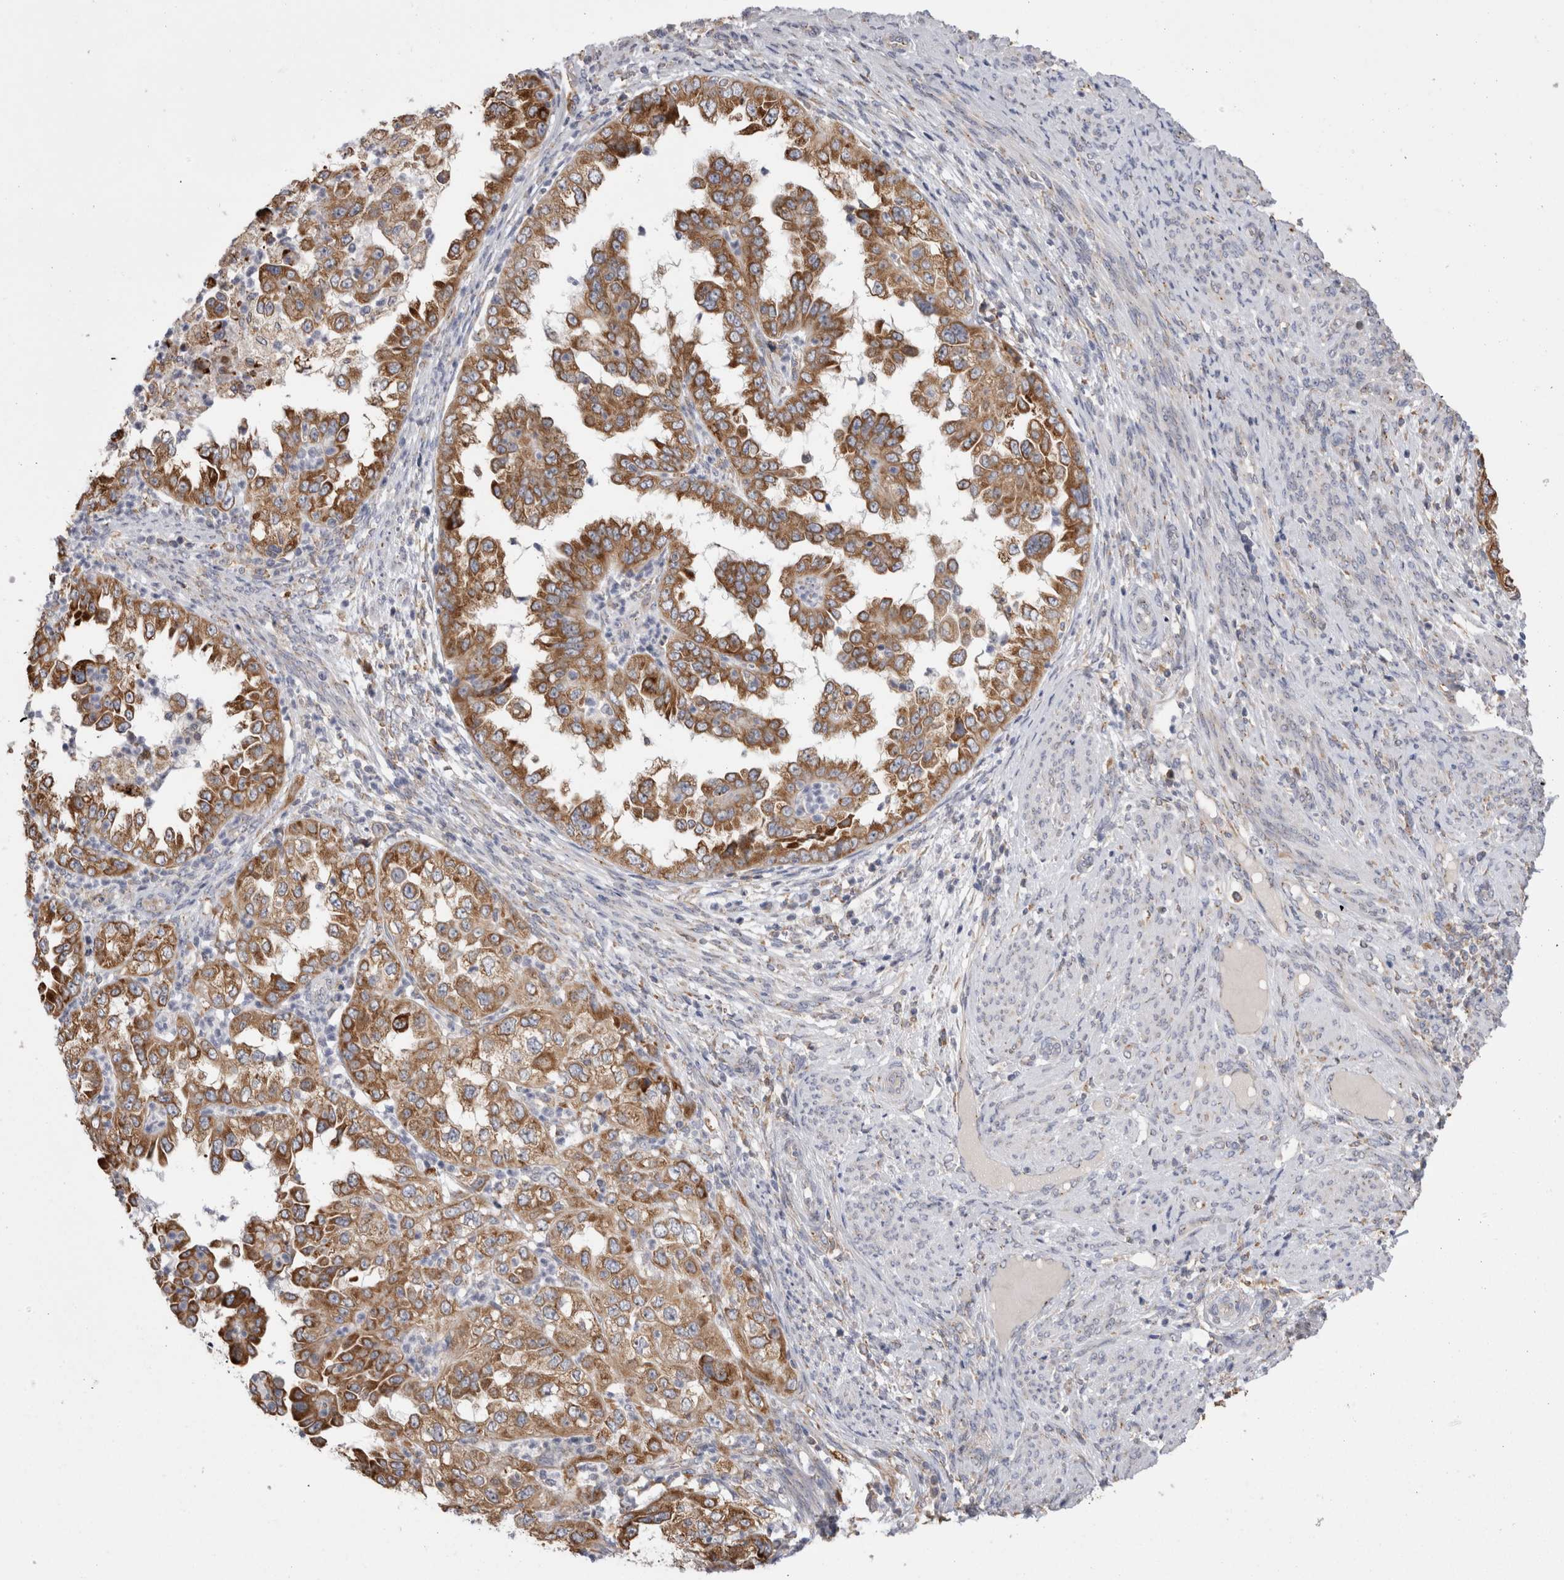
{"staining": {"intensity": "moderate", "quantity": ">75%", "location": "cytoplasmic/membranous"}, "tissue": "endometrial cancer", "cell_type": "Tumor cells", "image_type": "cancer", "snomed": [{"axis": "morphology", "description": "Adenocarcinoma, NOS"}, {"axis": "topography", "description": "Endometrium"}], "caption": "A high-resolution image shows IHC staining of endometrial cancer (adenocarcinoma), which exhibits moderate cytoplasmic/membranous positivity in about >75% of tumor cells. The protein of interest is shown in brown color, while the nuclei are stained blue.", "gene": "ZNF341", "patient": {"sex": "female", "age": 85}}